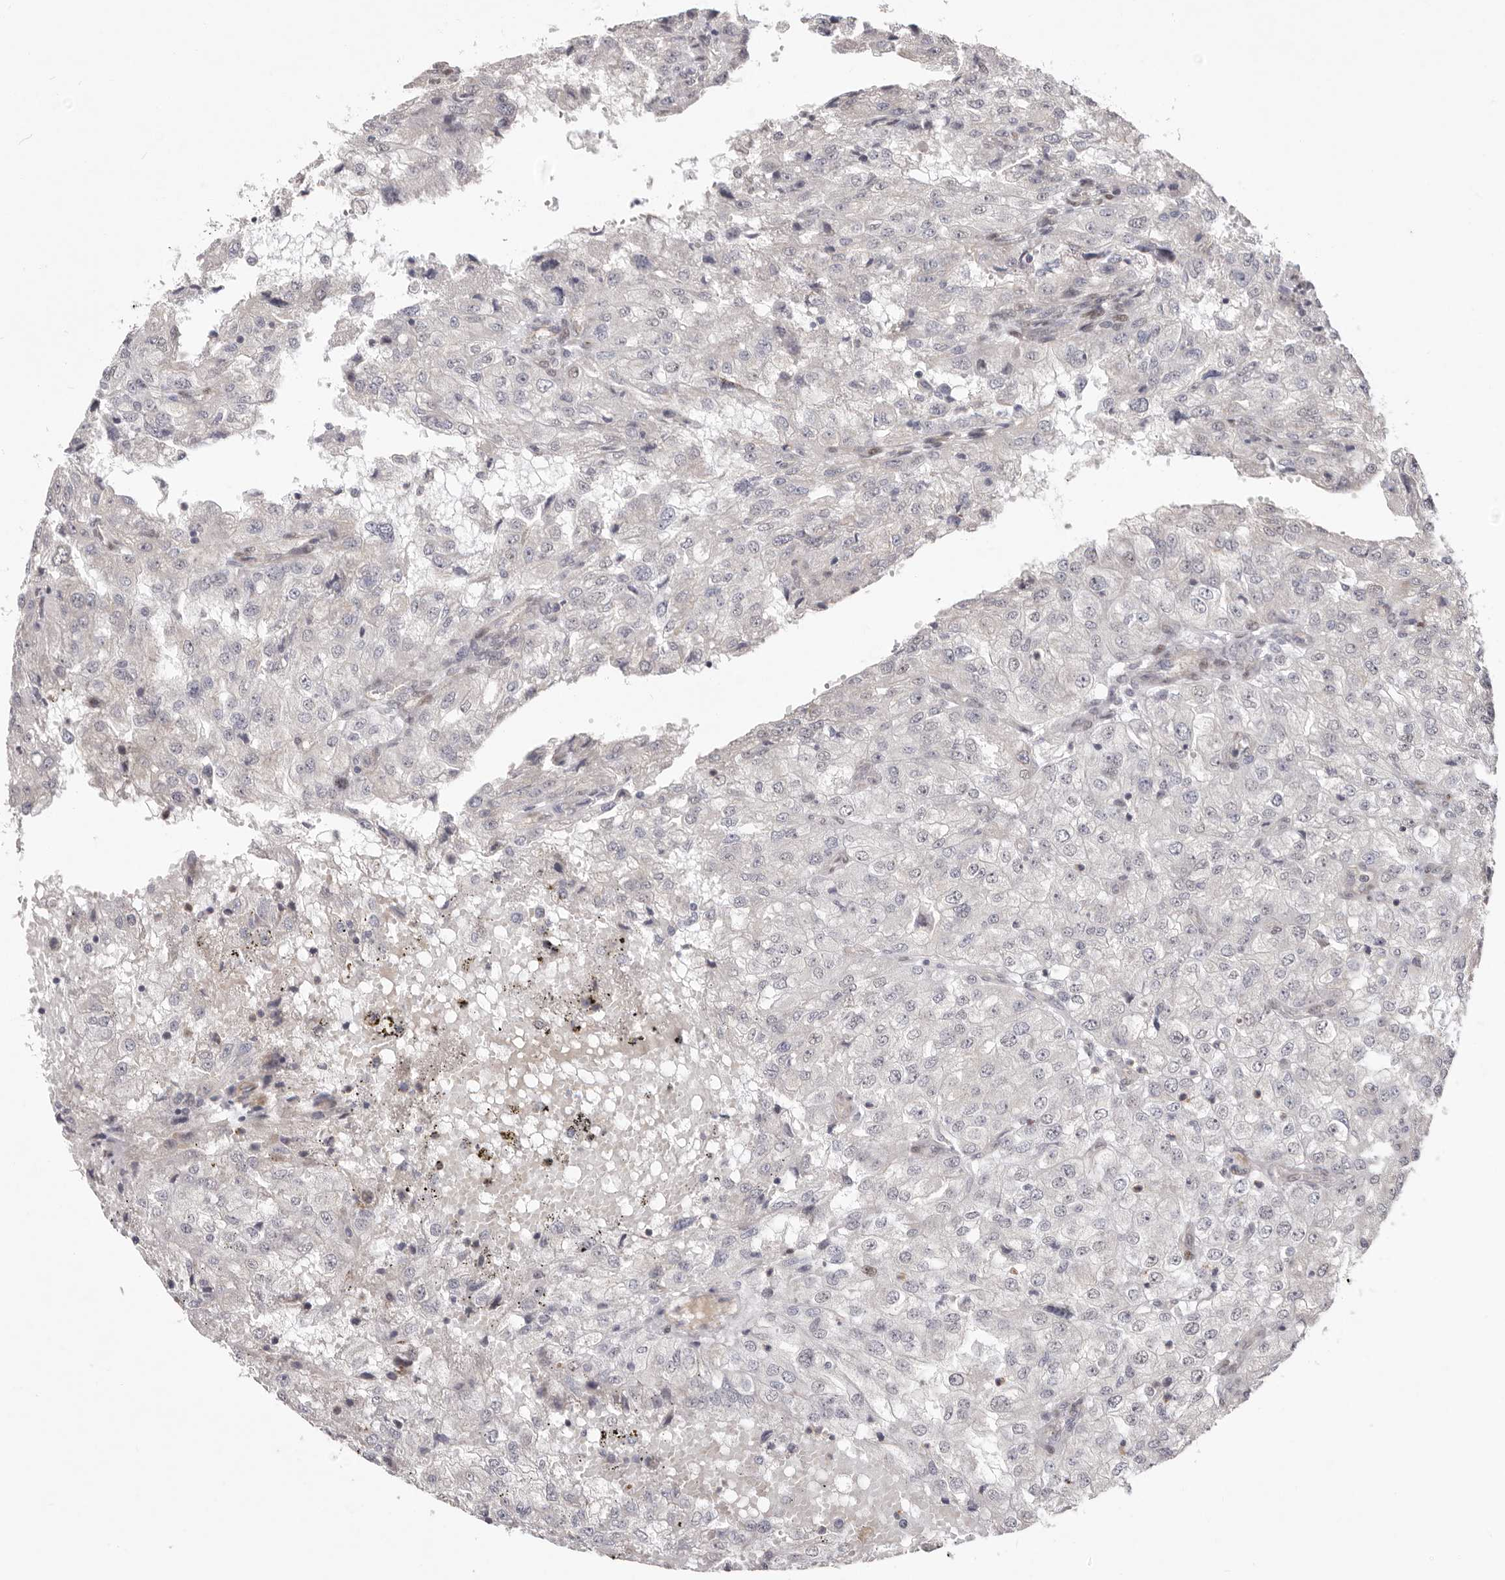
{"staining": {"intensity": "negative", "quantity": "none", "location": "none"}, "tissue": "renal cancer", "cell_type": "Tumor cells", "image_type": "cancer", "snomed": [{"axis": "morphology", "description": "Adenocarcinoma, NOS"}, {"axis": "topography", "description": "Kidney"}], "caption": "The histopathology image demonstrates no significant positivity in tumor cells of renal adenocarcinoma. Nuclei are stained in blue.", "gene": "GLRX3", "patient": {"sex": "female", "age": 54}}